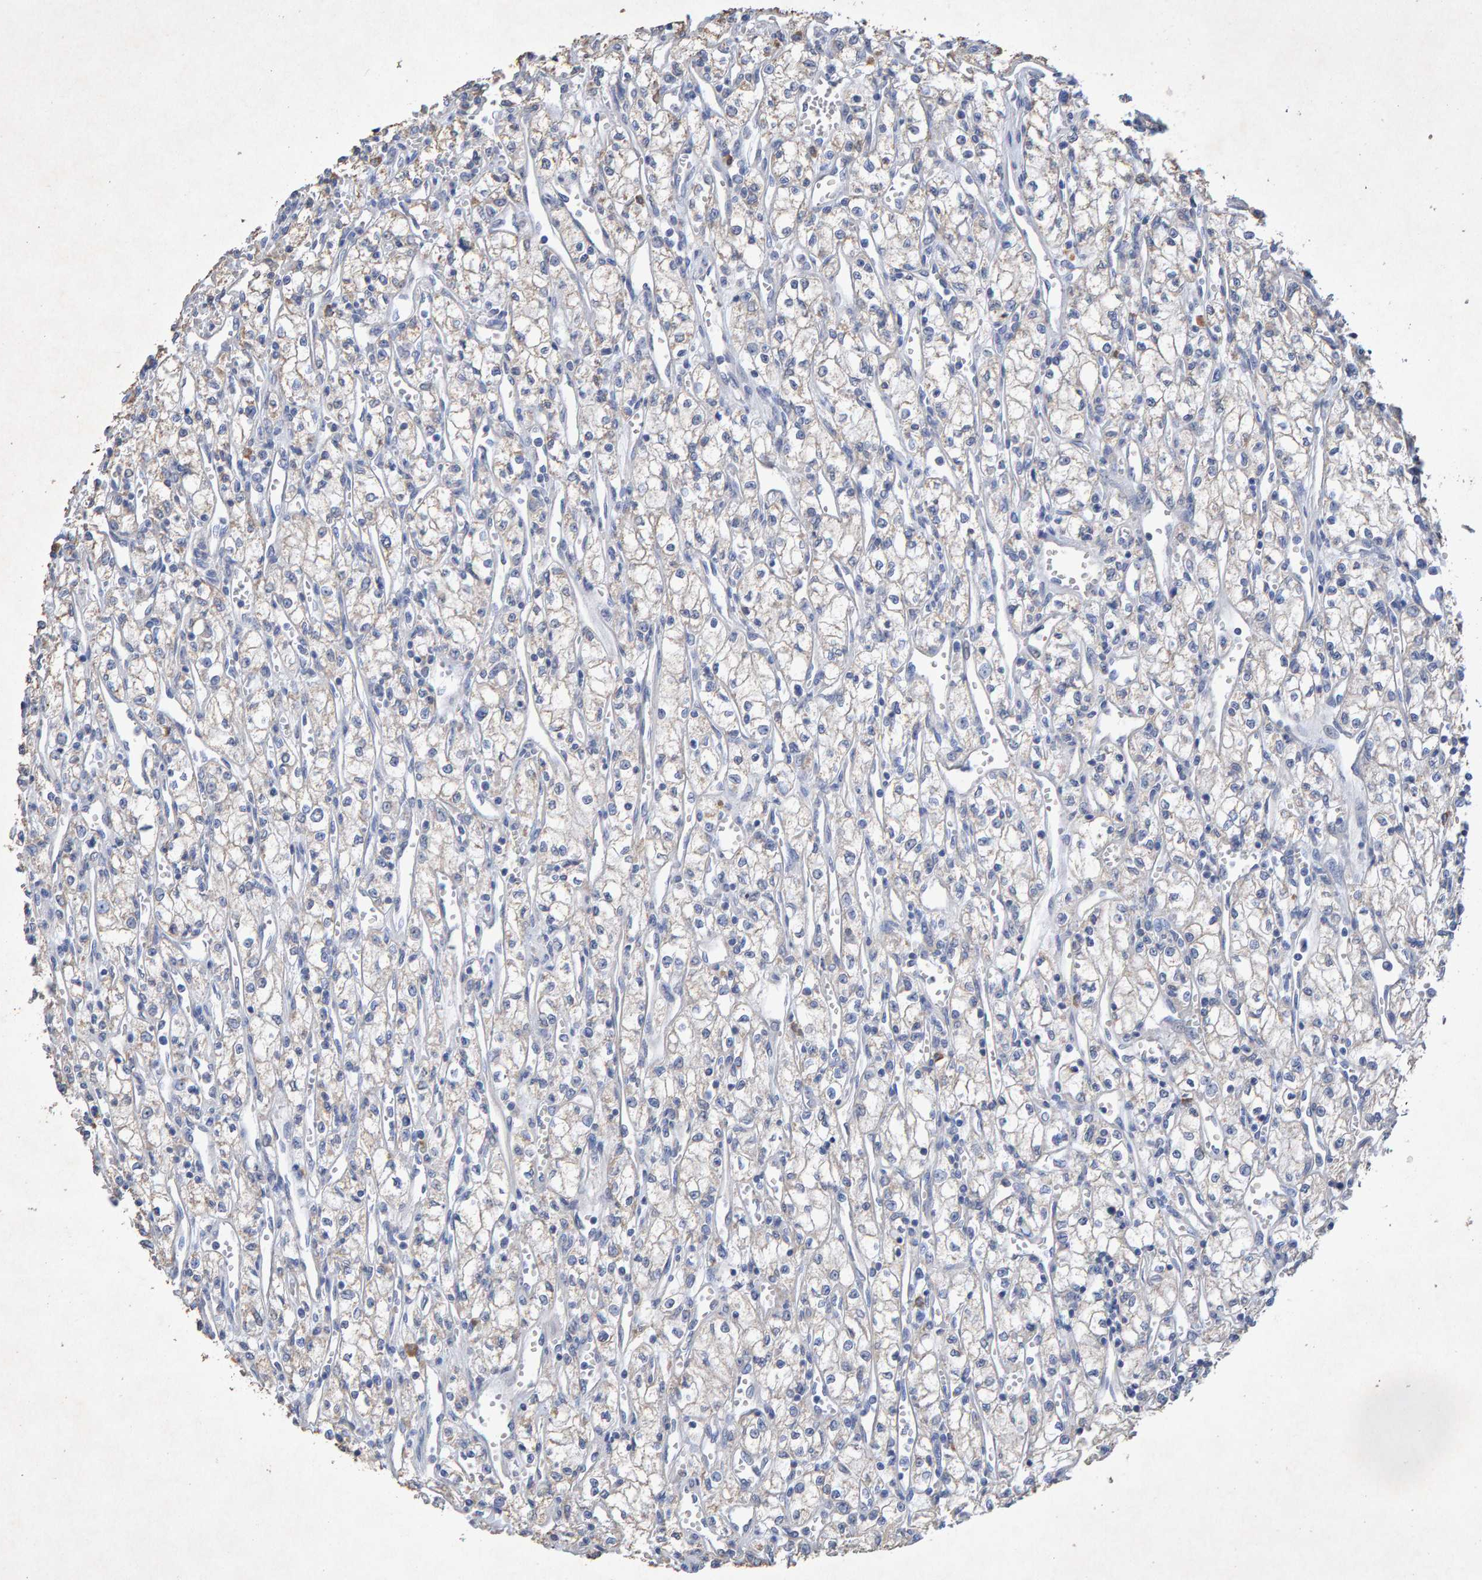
{"staining": {"intensity": "negative", "quantity": "none", "location": "none"}, "tissue": "renal cancer", "cell_type": "Tumor cells", "image_type": "cancer", "snomed": [{"axis": "morphology", "description": "Adenocarcinoma, NOS"}, {"axis": "topography", "description": "Kidney"}], "caption": "This is an immunohistochemistry (IHC) photomicrograph of human renal cancer (adenocarcinoma). There is no staining in tumor cells.", "gene": "CTH", "patient": {"sex": "male", "age": 59}}